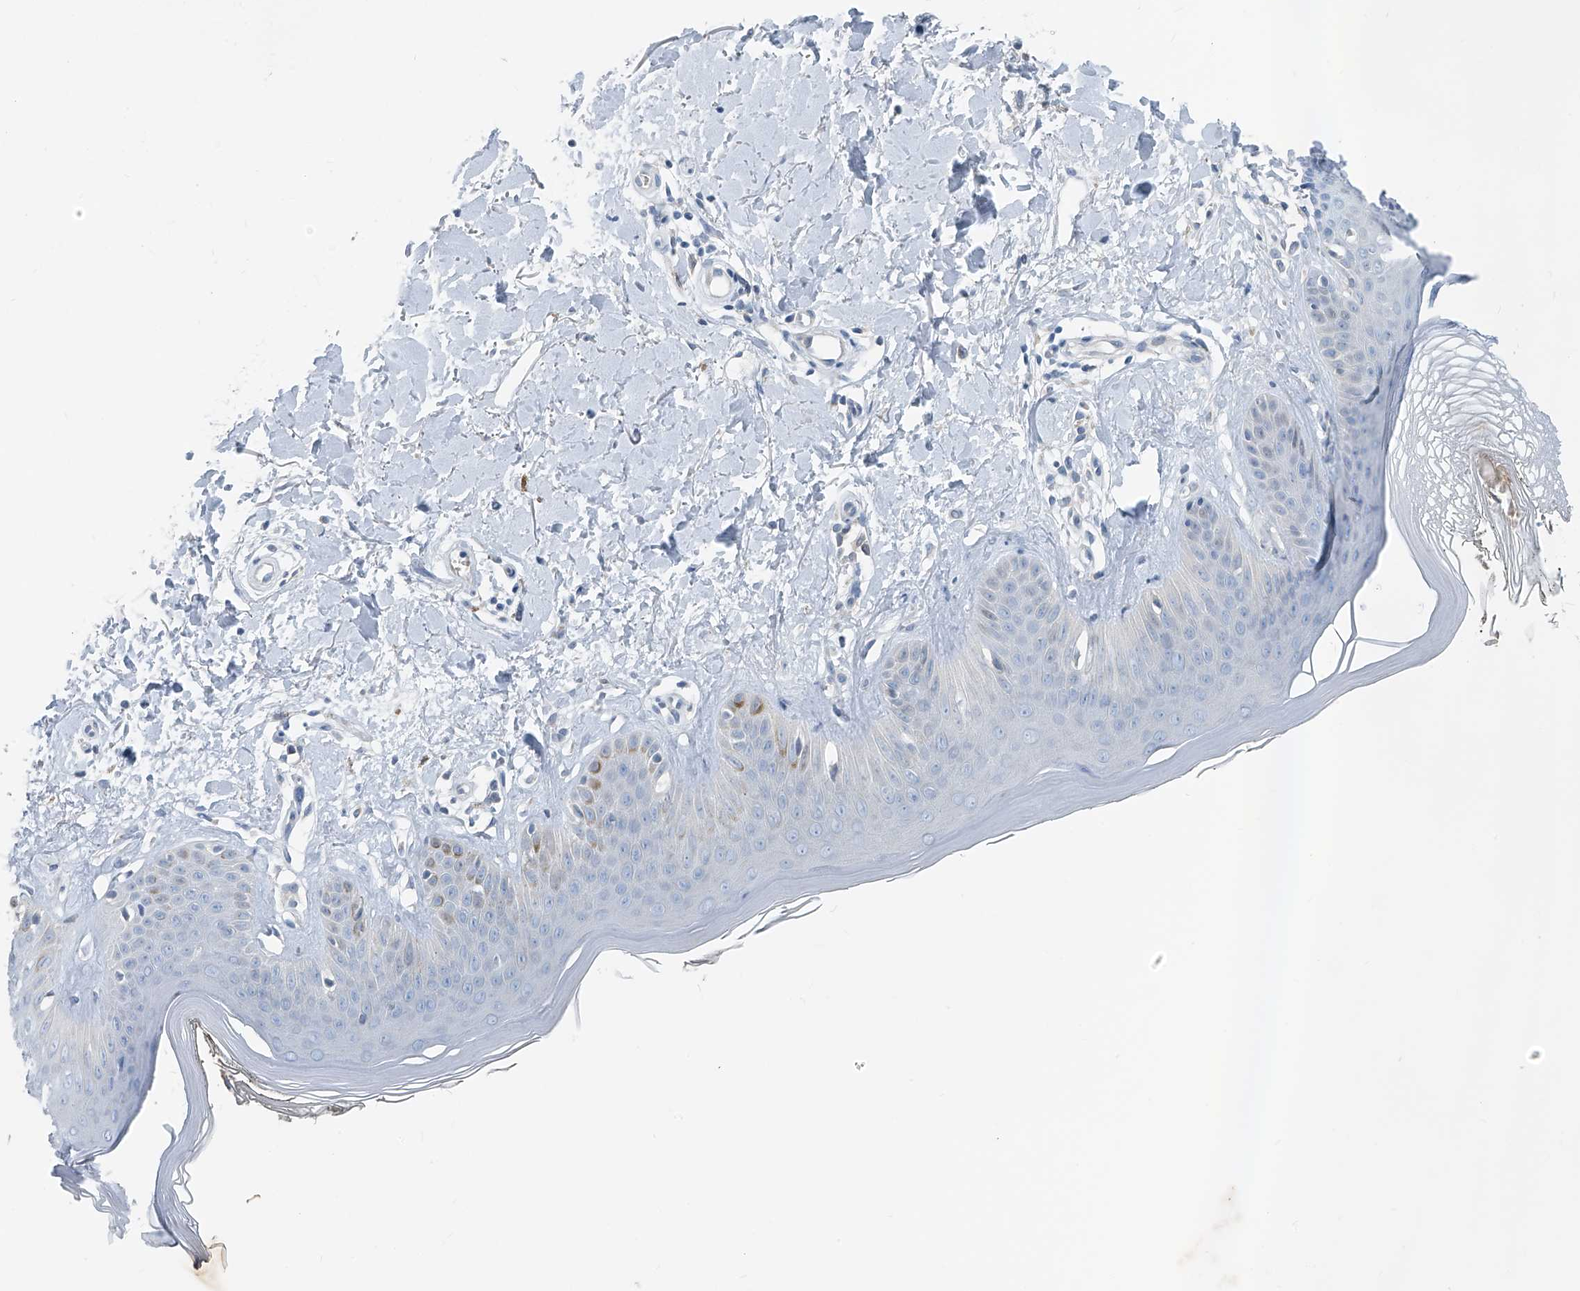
{"staining": {"intensity": "negative", "quantity": "none", "location": "none"}, "tissue": "skin", "cell_type": "Fibroblasts", "image_type": "normal", "snomed": [{"axis": "morphology", "description": "Normal tissue, NOS"}, {"axis": "topography", "description": "Skin"}], "caption": "IHC micrograph of unremarkable human skin stained for a protein (brown), which displays no staining in fibroblasts. The staining was performed using DAB to visualize the protein expression in brown, while the nuclei were stained in blue with hematoxylin (Magnification: 20x).", "gene": "FGD2", "patient": {"sex": "female", "age": 64}}